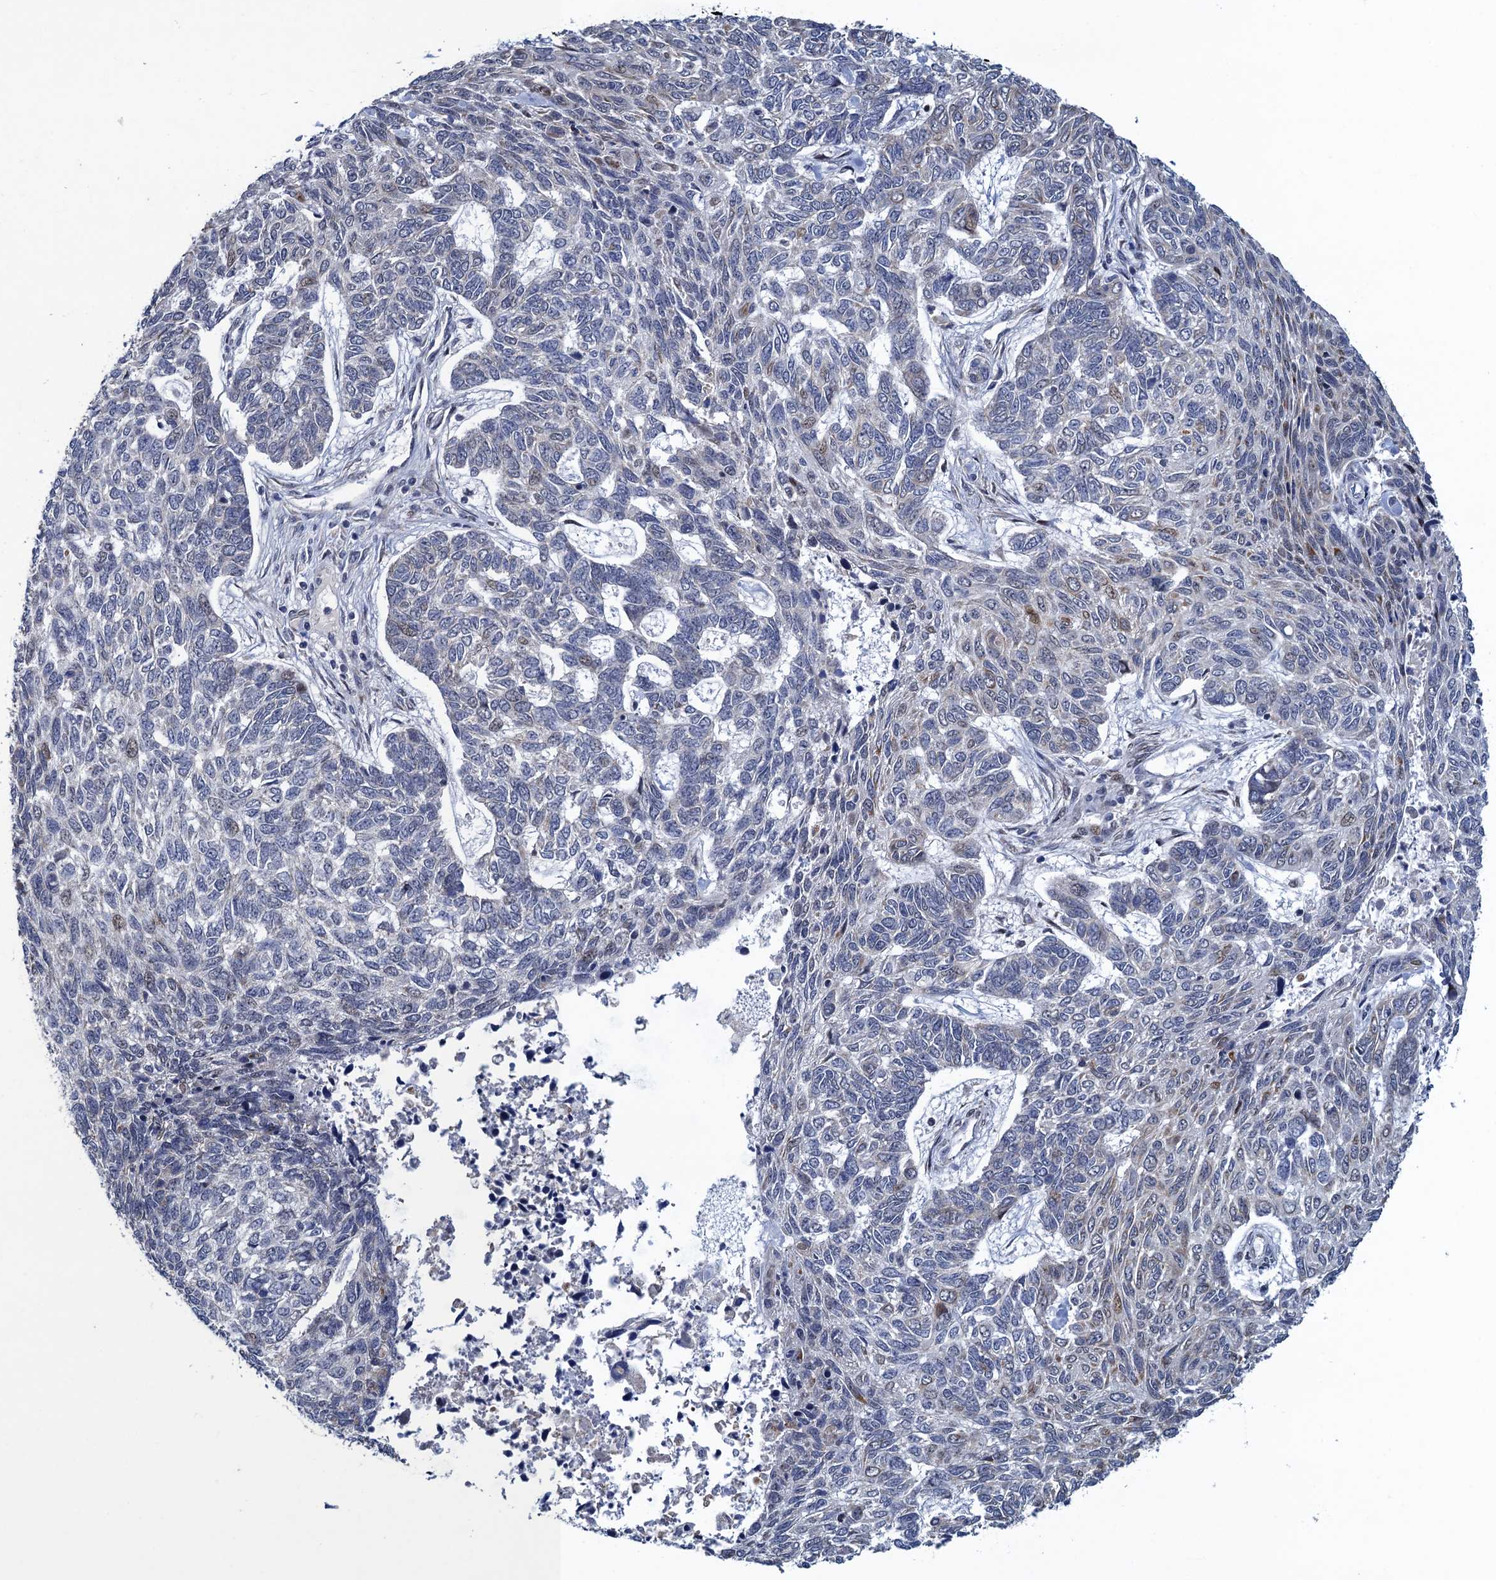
{"staining": {"intensity": "negative", "quantity": "none", "location": "none"}, "tissue": "skin cancer", "cell_type": "Tumor cells", "image_type": "cancer", "snomed": [{"axis": "morphology", "description": "Basal cell carcinoma"}, {"axis": "topography", "description": "Skin"}], "caption": "Tumor cells are negative for protein expression in human basal cell carcinoma (skin). Brightfield microscopy of immunohistochemistry (IHC) stained with DAB (3,3'-diaminobenzidine) (brown) and hematoxylin (blue), captured at high magnification.", "gene": "ATOSA", "patient": {"sex": "female", "age": 65}}